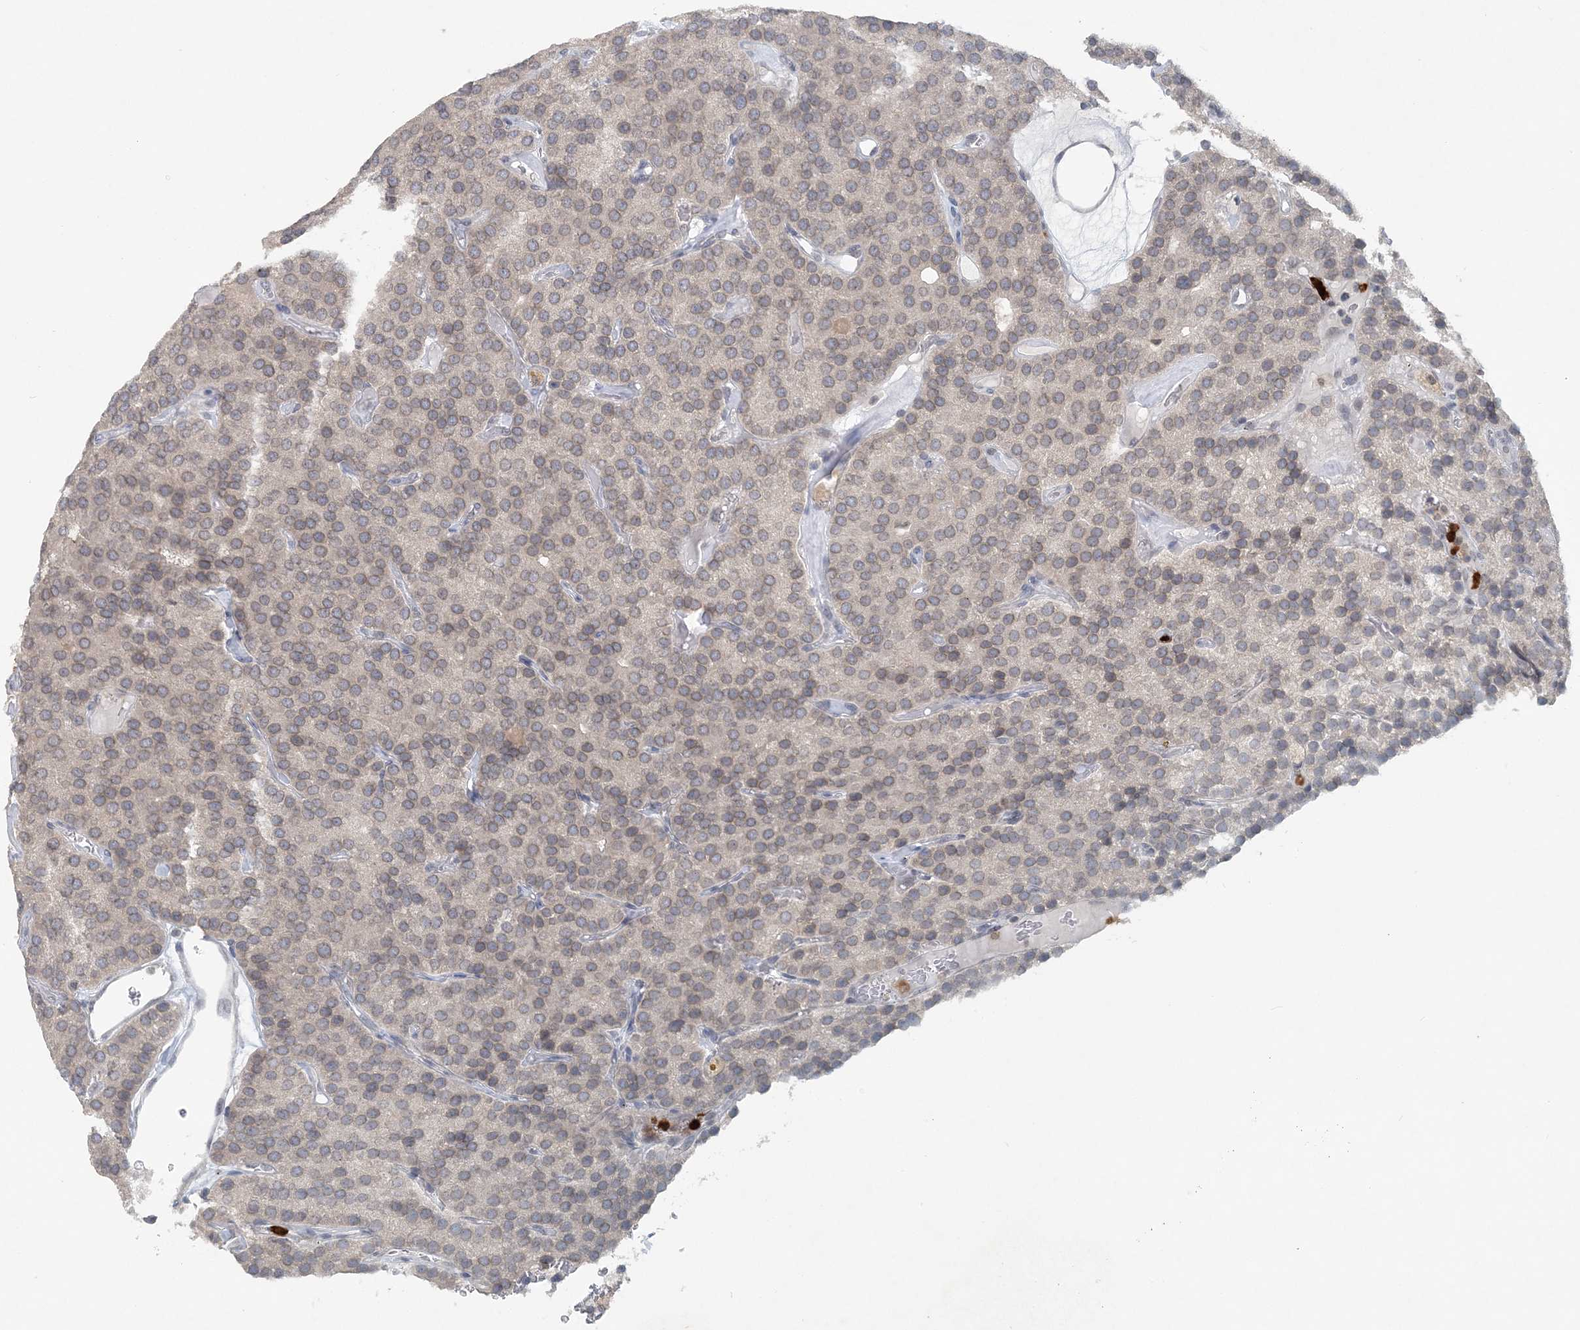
{"staining": {"intensity": "weak", "quantity": "25%-75%", "location": "cytoplasmic/membranous,nuclear"}, "tissue": "parathyroid gland", "cell_type": "Glandular cells", "image_type": "normal", "snomed": [{"axis": "morphology", "description": "Normal tissue, NOS"}, {"axis": "morphology", "description": "Adenoma, NOS"}, {"axis": "topography", "description": "Parathyroid gland"}], "caption": "This photomicrograph displays normal parathyroid gland stained with immunohistochemistry to label a protein in brown. The cytoplasmic/membranous,nuclear of glandular cells show weak positivity for the protein. Nuclei are counter-stained blue.", "gene": "NUP54", "patient": {"sex": "female", "age": 86}}